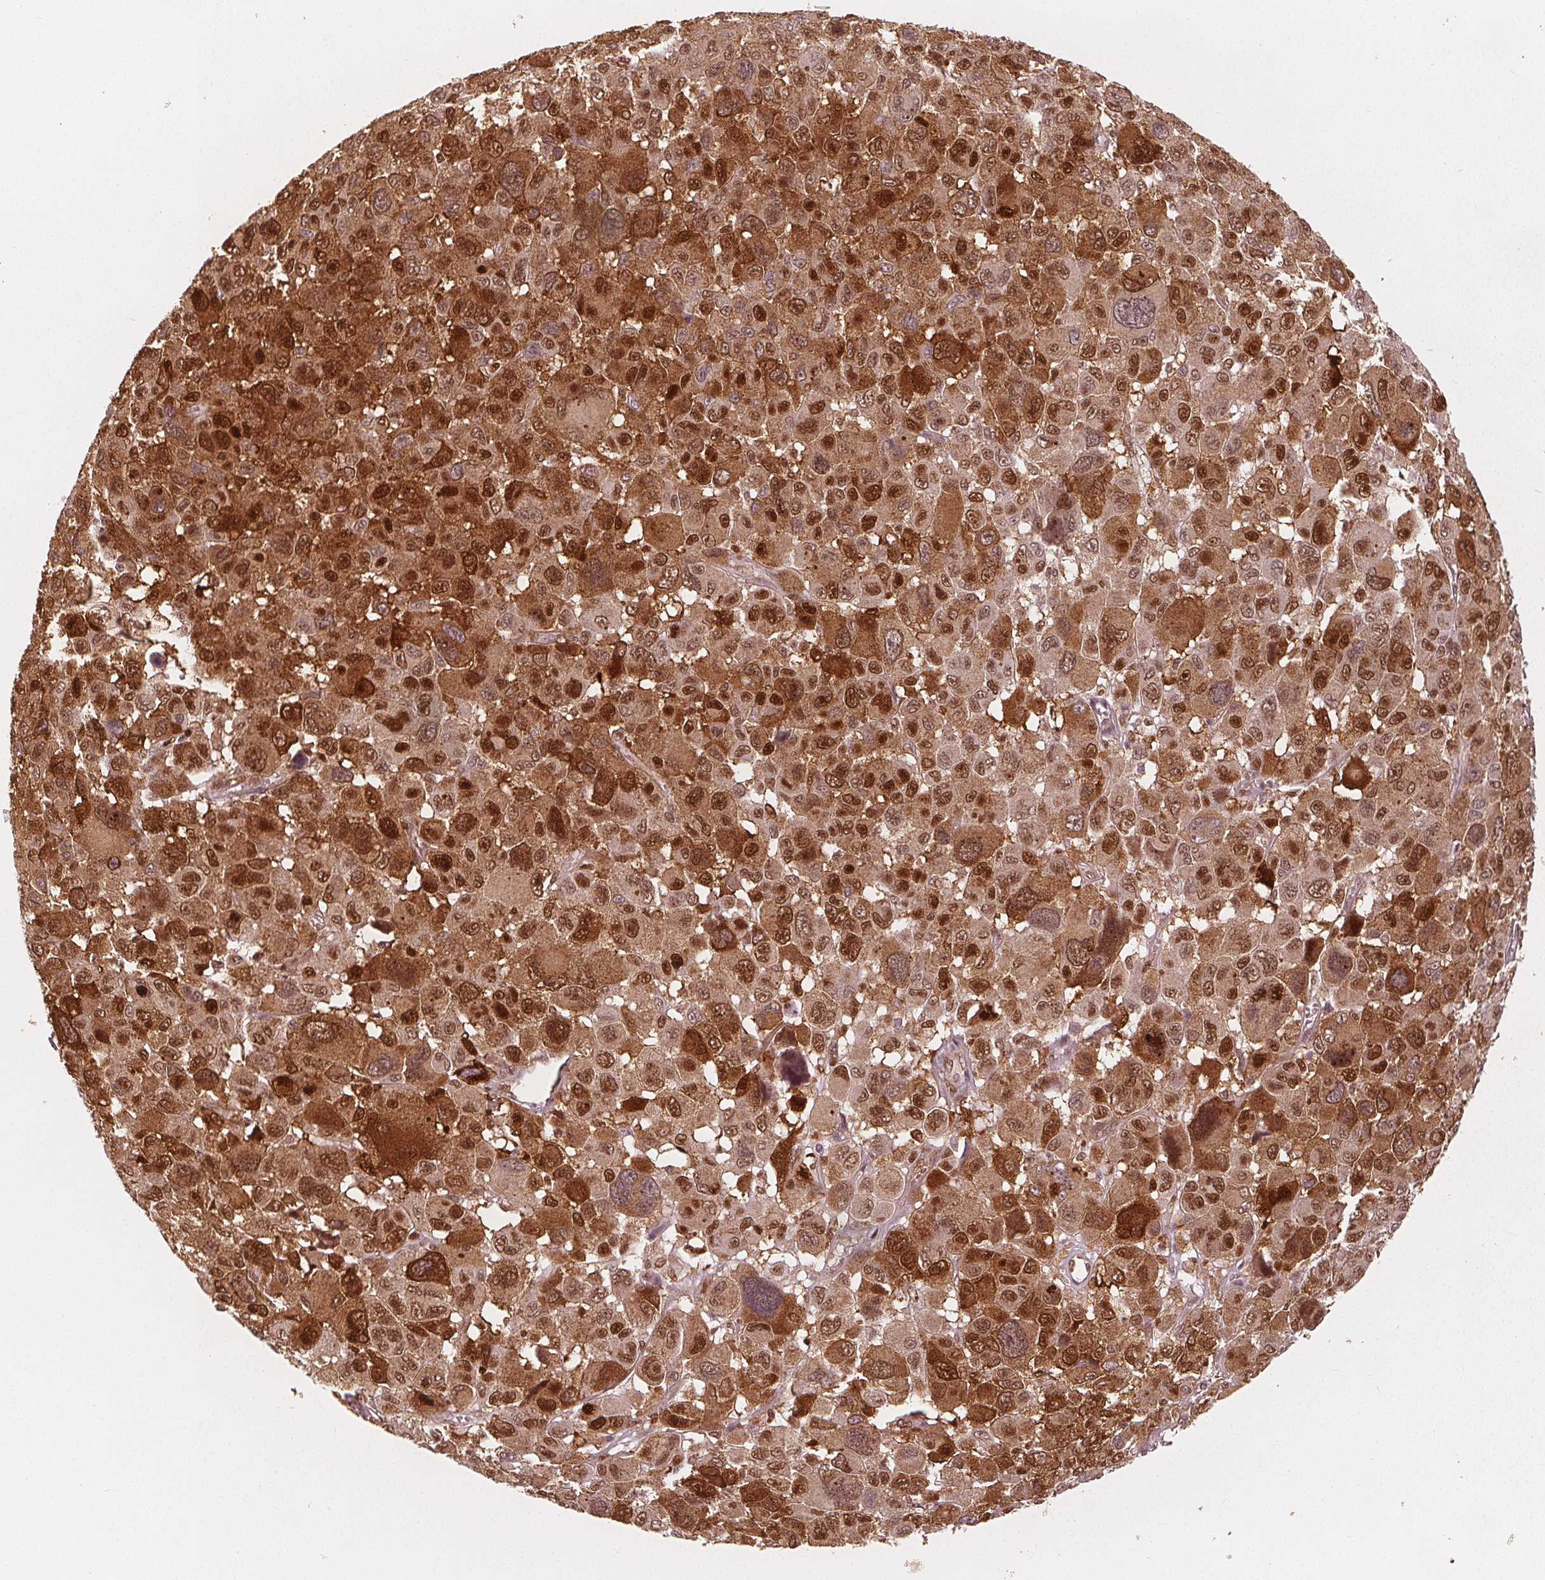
{"staining": {"intensity": "strong", "quantity": ">75%", "location": "cytoplasmic/membranous,nuclear"}, "tissue": "melanoma", "cell_type": "Tumor cells", "image_type": "cancer", "snomed": [{"axis": "morphology", "description": "Malignant melanoma, NOS"}, {"axis": "topography", "description": "Skin"}], "caption": "Strong cytoplasmic/membranous and nuclear positivity is seen in about >75% of tumor cells in melanoma. (Stains: DAB in brown, nuclei in blue, Microscopy: brightfield microscopy at high magnification).", "gene": "SQSTM1", "patient": {"sex": "female", "age": 66}}